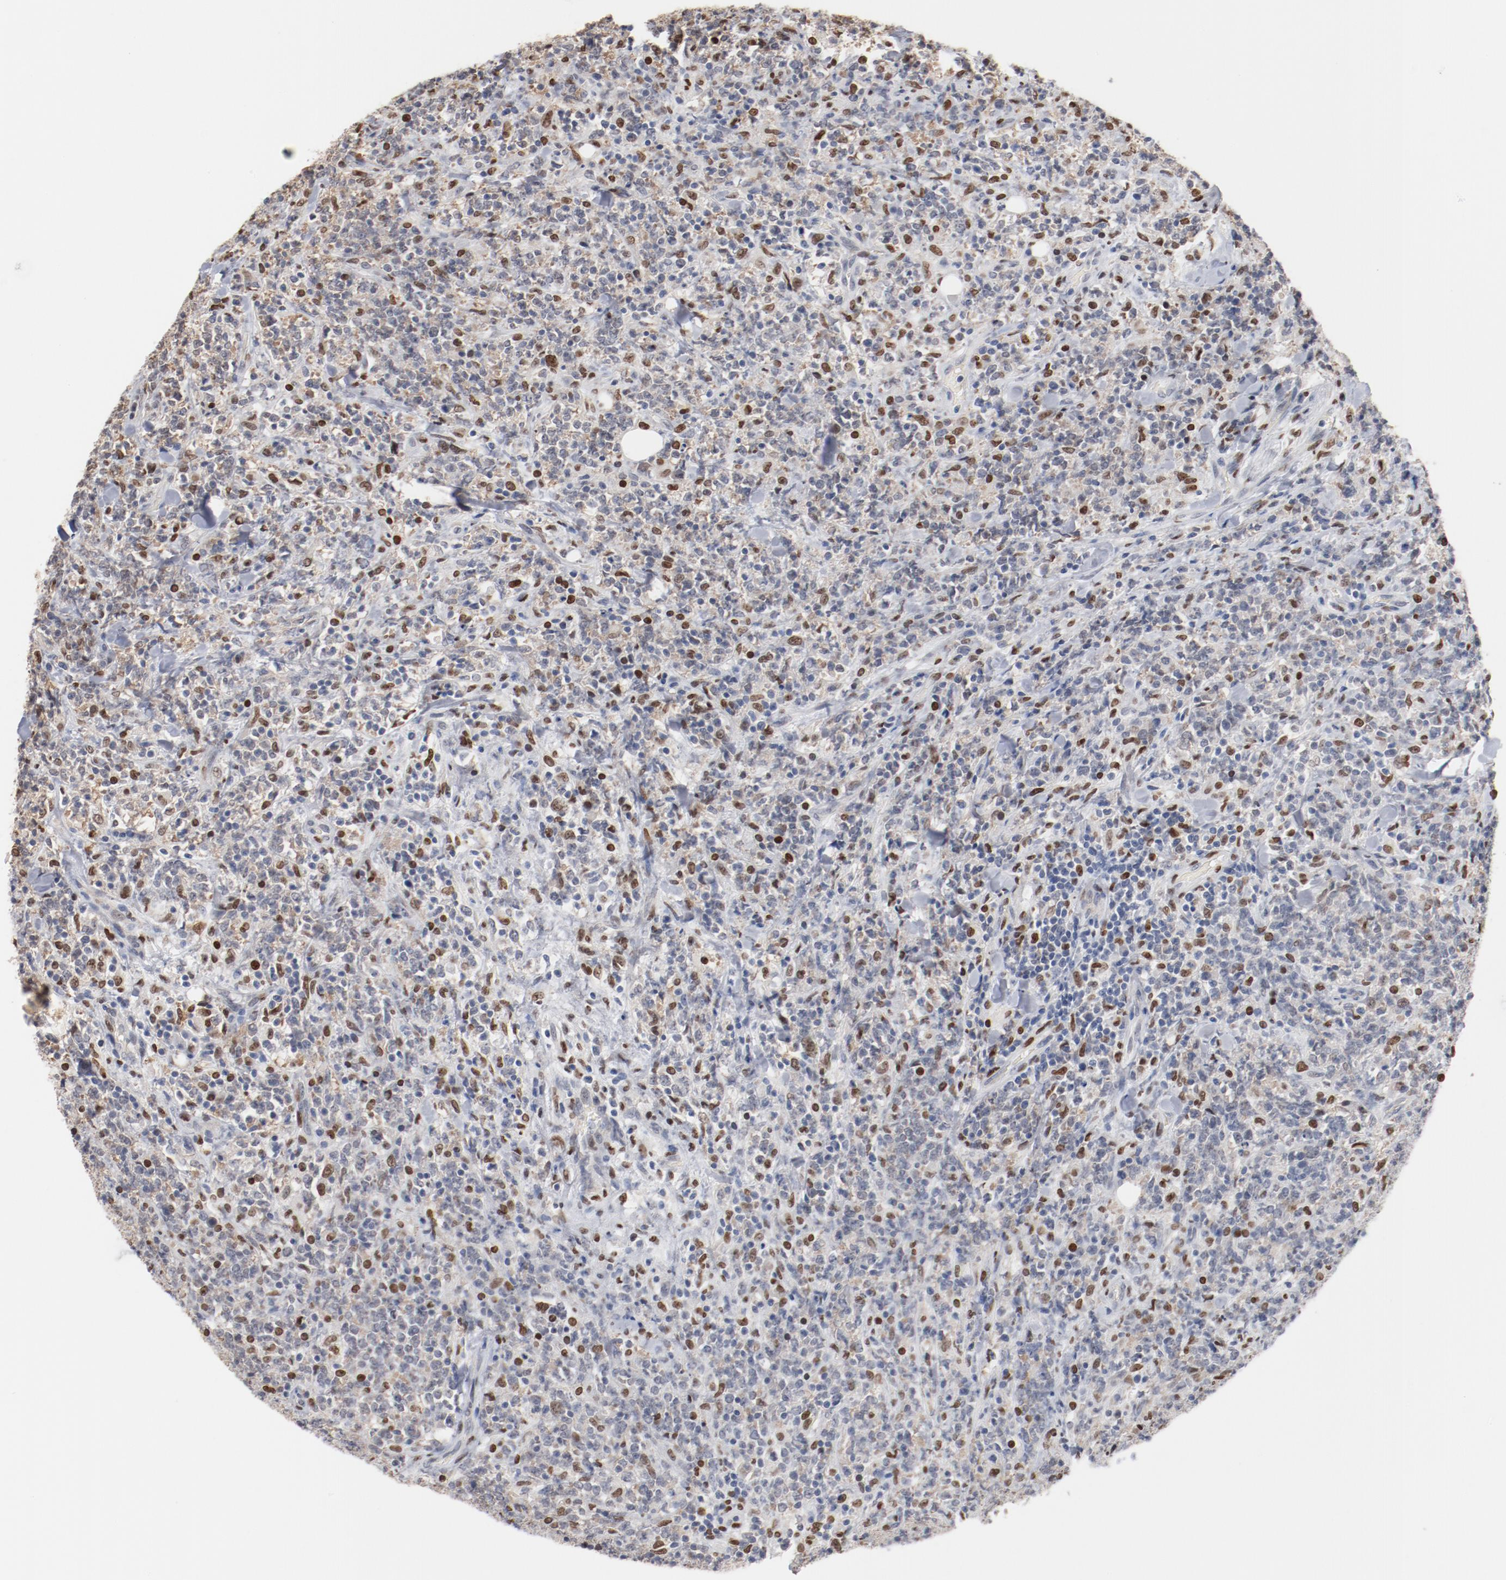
{"staining": {"intensity": "moderate", "quantity": "<25%", "location": "nuclear"}, "tissue": "lymphoma", "cell_type": "Tumor cells", "image_type": "cancer", "snomed": [{"axis": "morphology", "description": "Malignant lymphoma, non-Hodgkin's type, High grade"}, {"axis": "topography", "description": "Soft tissue"}], "caption": "IHC staining of high-grade malignant lymphoma, non-Hodgkin's type, which shows low levels of moderate nuclear staining in about <25% of tumor cells indicating moderate nuclear protein positivity. The staining was performed using DAB (3,3'-diaminobenzidine) (brown) for protein detection and nuclei were counterstained in hematoxylin (blue).", "gene": "ZEB2", "patient": {"sex": "male", "age": 18}}